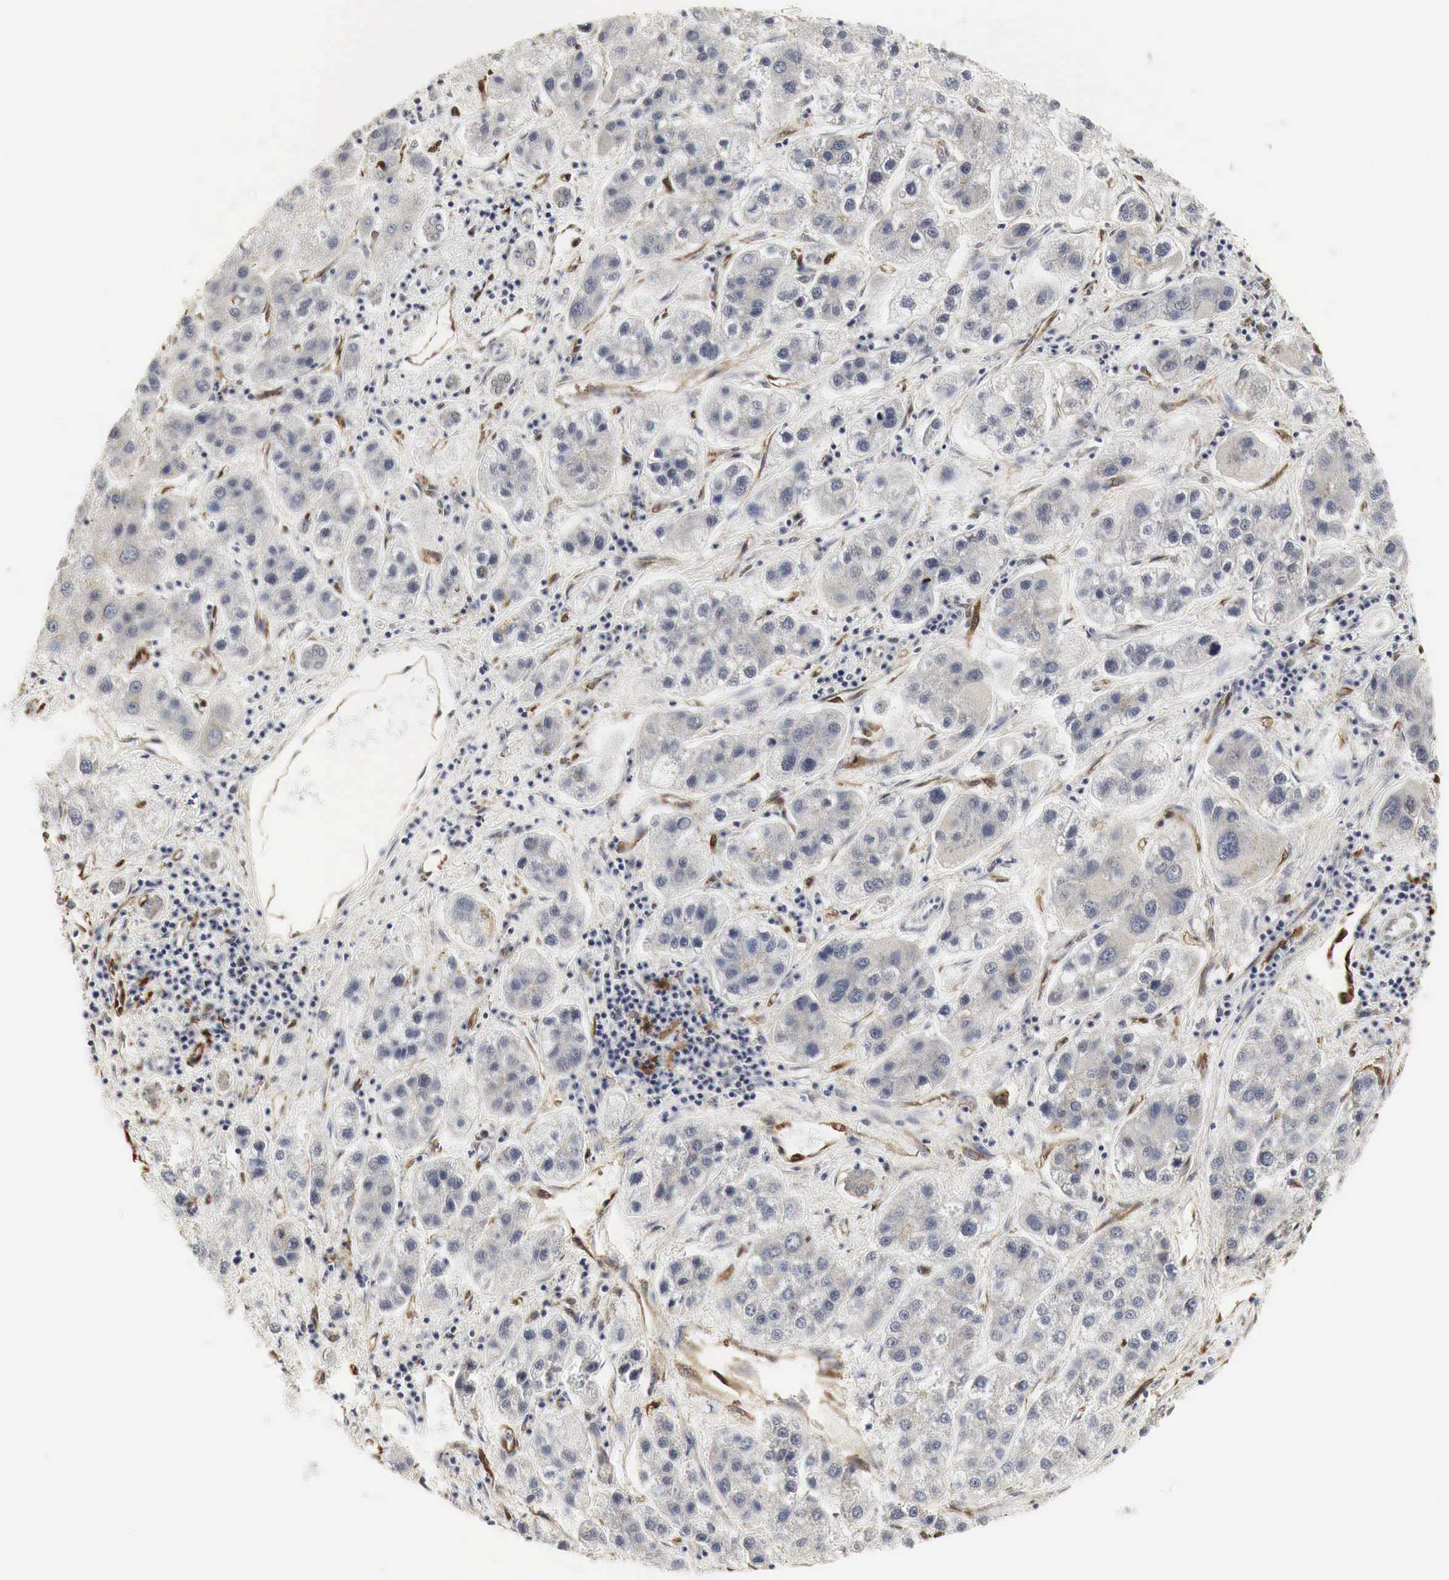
{"staining": {"intensity": "negative", "quantity": "none", "location": "none"}, "tissue": "liver cancer", "cell_type": "Tumor cells", "image_type": "cancer", "snomed": [{"axis": "morphology", "description": "Carcinoma, Hepatocellular, NOS"}, {"axis": "topography", "description": "Liver"}], "caption": "Immunohistochemistry histopathology image of human liver cancer stained for a protein (brown), which displays no expression in tumor cells.", "gene": "SPIN1", "patient": {"sex": "female", "age": 85}}